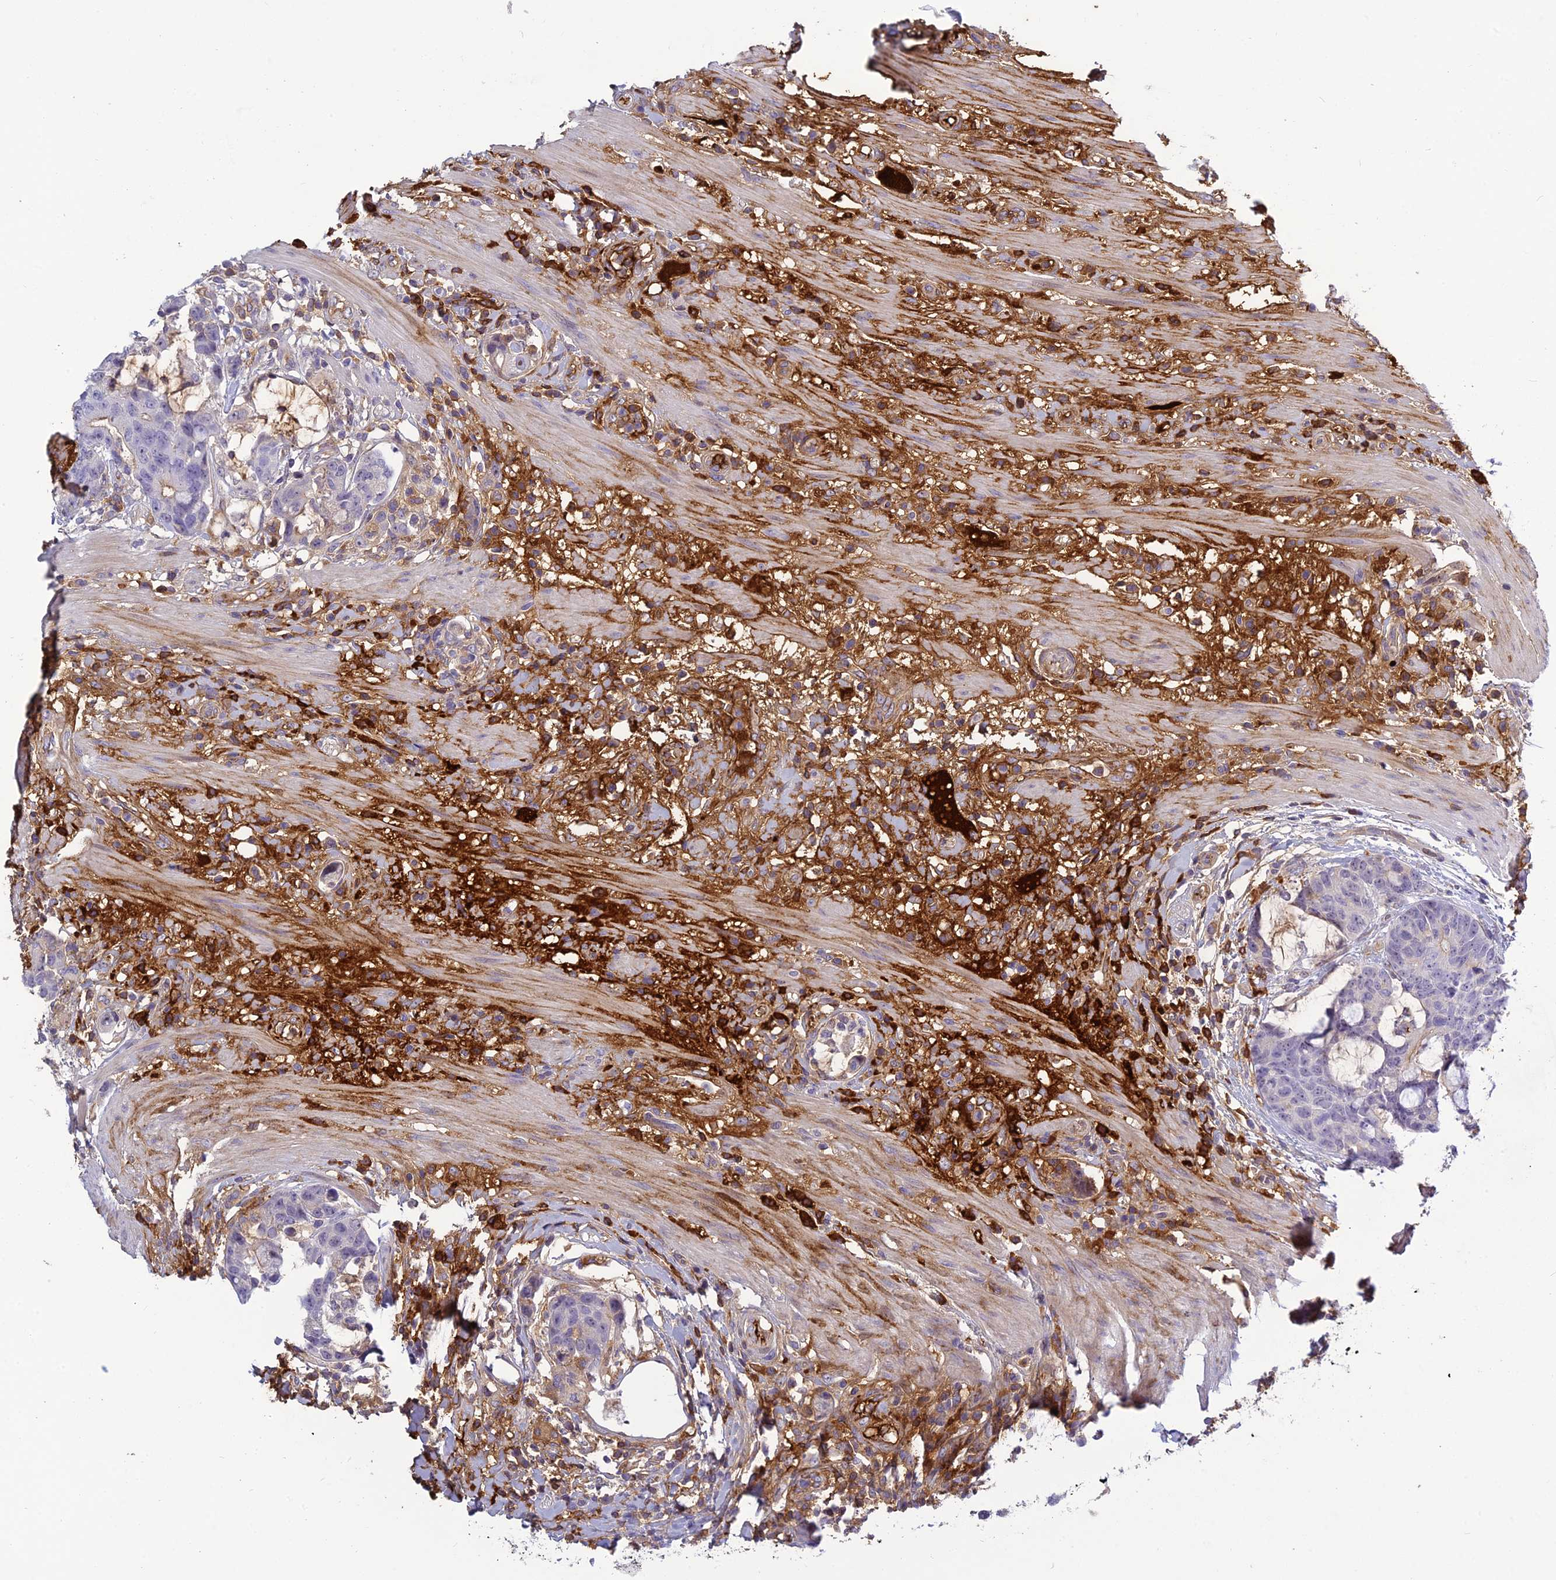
{"staining": {"intensity": "weak", "quantity": "<25%", "location": "cytoplasmic/membranous"}, "tissue": "colorectal cancer", "cell_type": "Tumor cells", "image_type": "cancer", "snomed": [{"axis": "morphology", "description": "Adenocarcinoma, NOS"}, {"axis": "topography", "description": "Colon"}], "caption": "Tumor cells show no significant protein positivity in colorectal cancer (adenocarcinoma). (DAB (3,3'-diaminobenzidine) immunohistochemistry with hematoxylin counter stain).", "gene": "CLEC11A", "patient": {"sex": "female", "age": 82}}